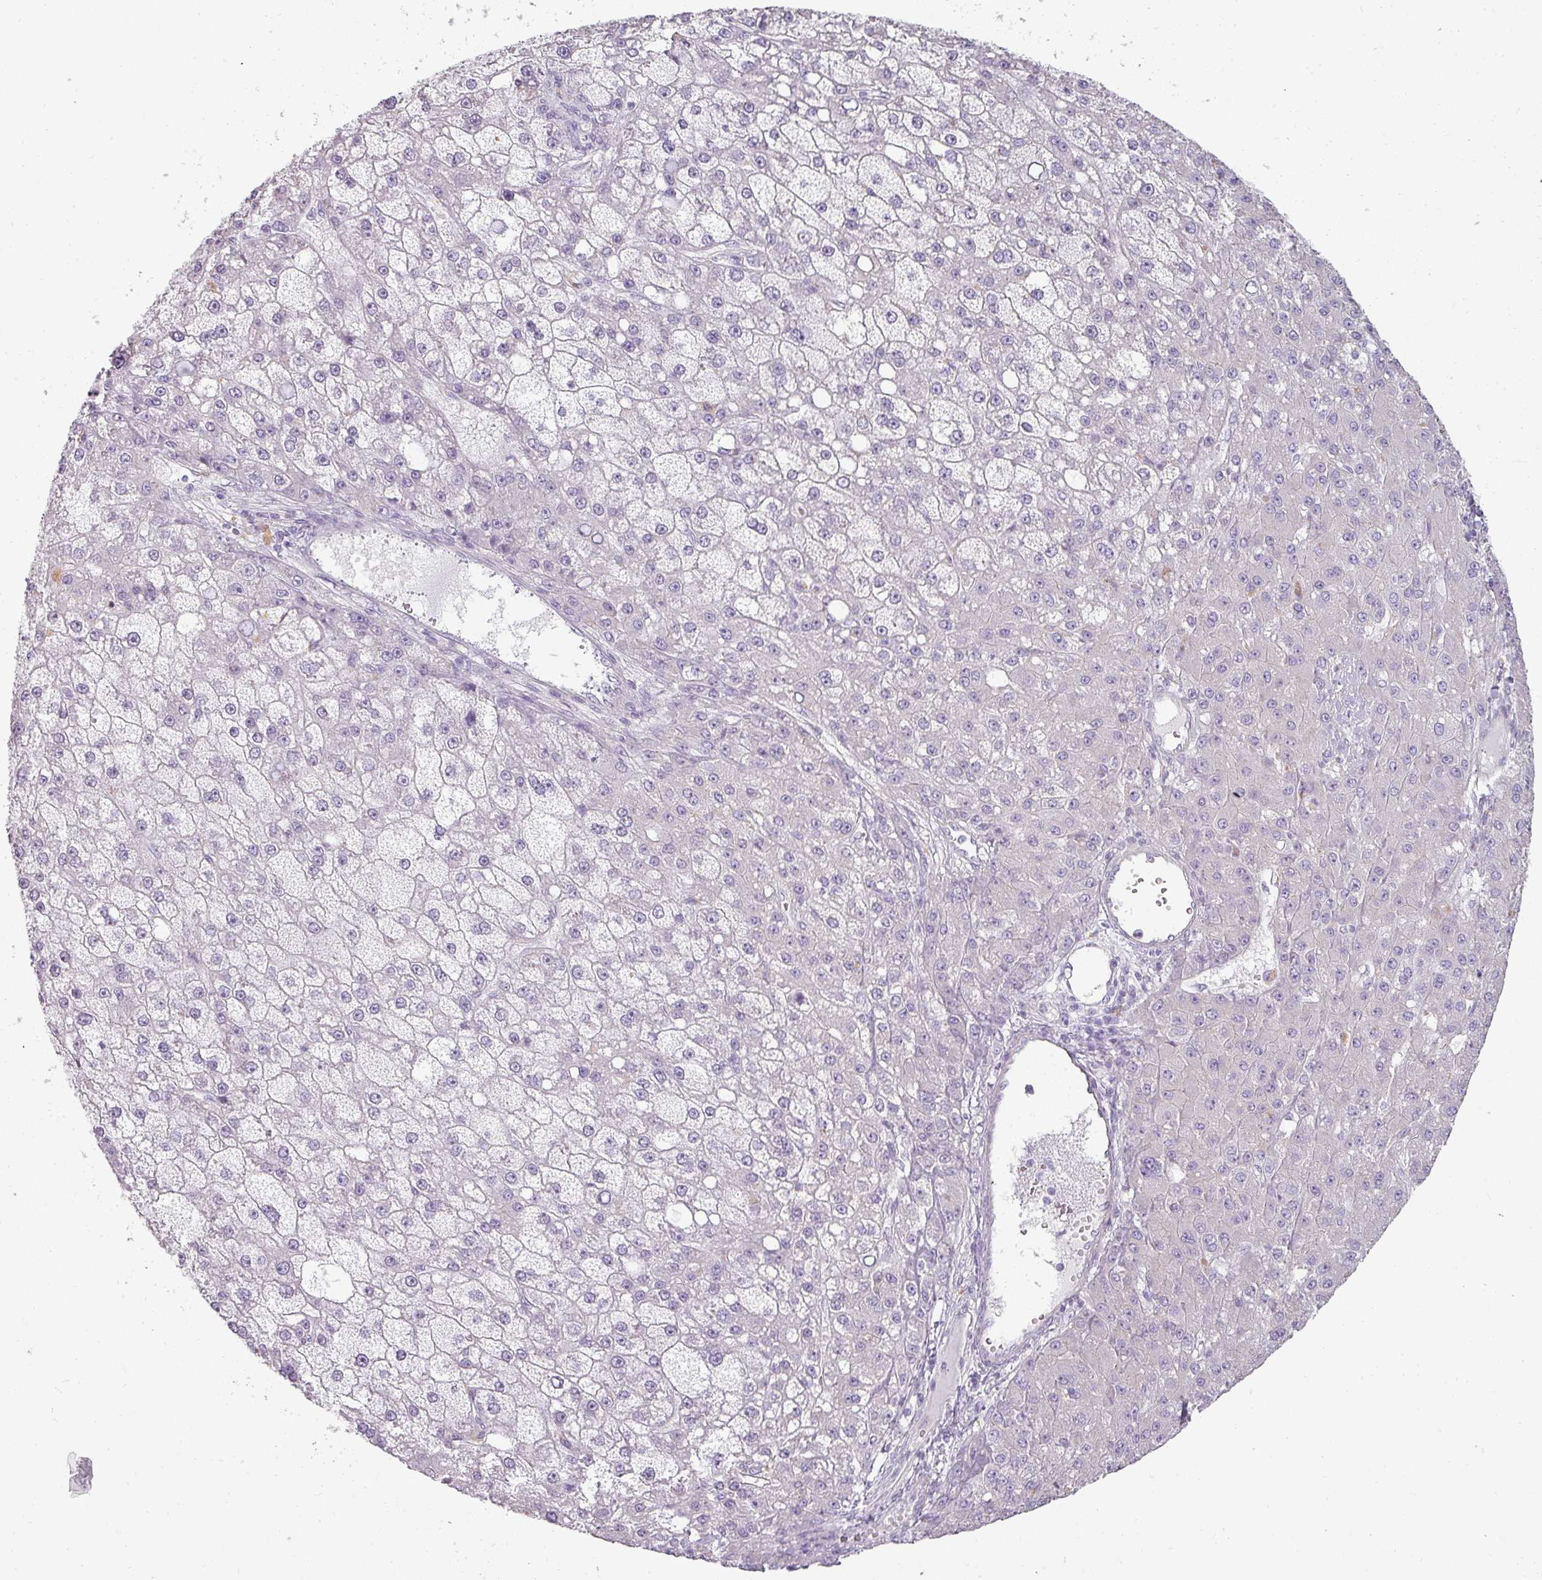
{"staining": {"intensity": "negative", "quantity": "none", "location": "none"}, "tissue": "liver cancer", "cell_type": "Tumor cells", "image_type": "cancer", "snomed": [{"axis": "morphology", "description": "Carcinoma, Hepatocellular, NOS"}, {"axis": "topography", "description": "Liver"}], "caption": "Protein analysis of hepatocellular carcinoma (liver) demonstrates no significant staining in tumor cells.", "gene": "ASB1", "patient": {"sex": "male", "age": 67}}